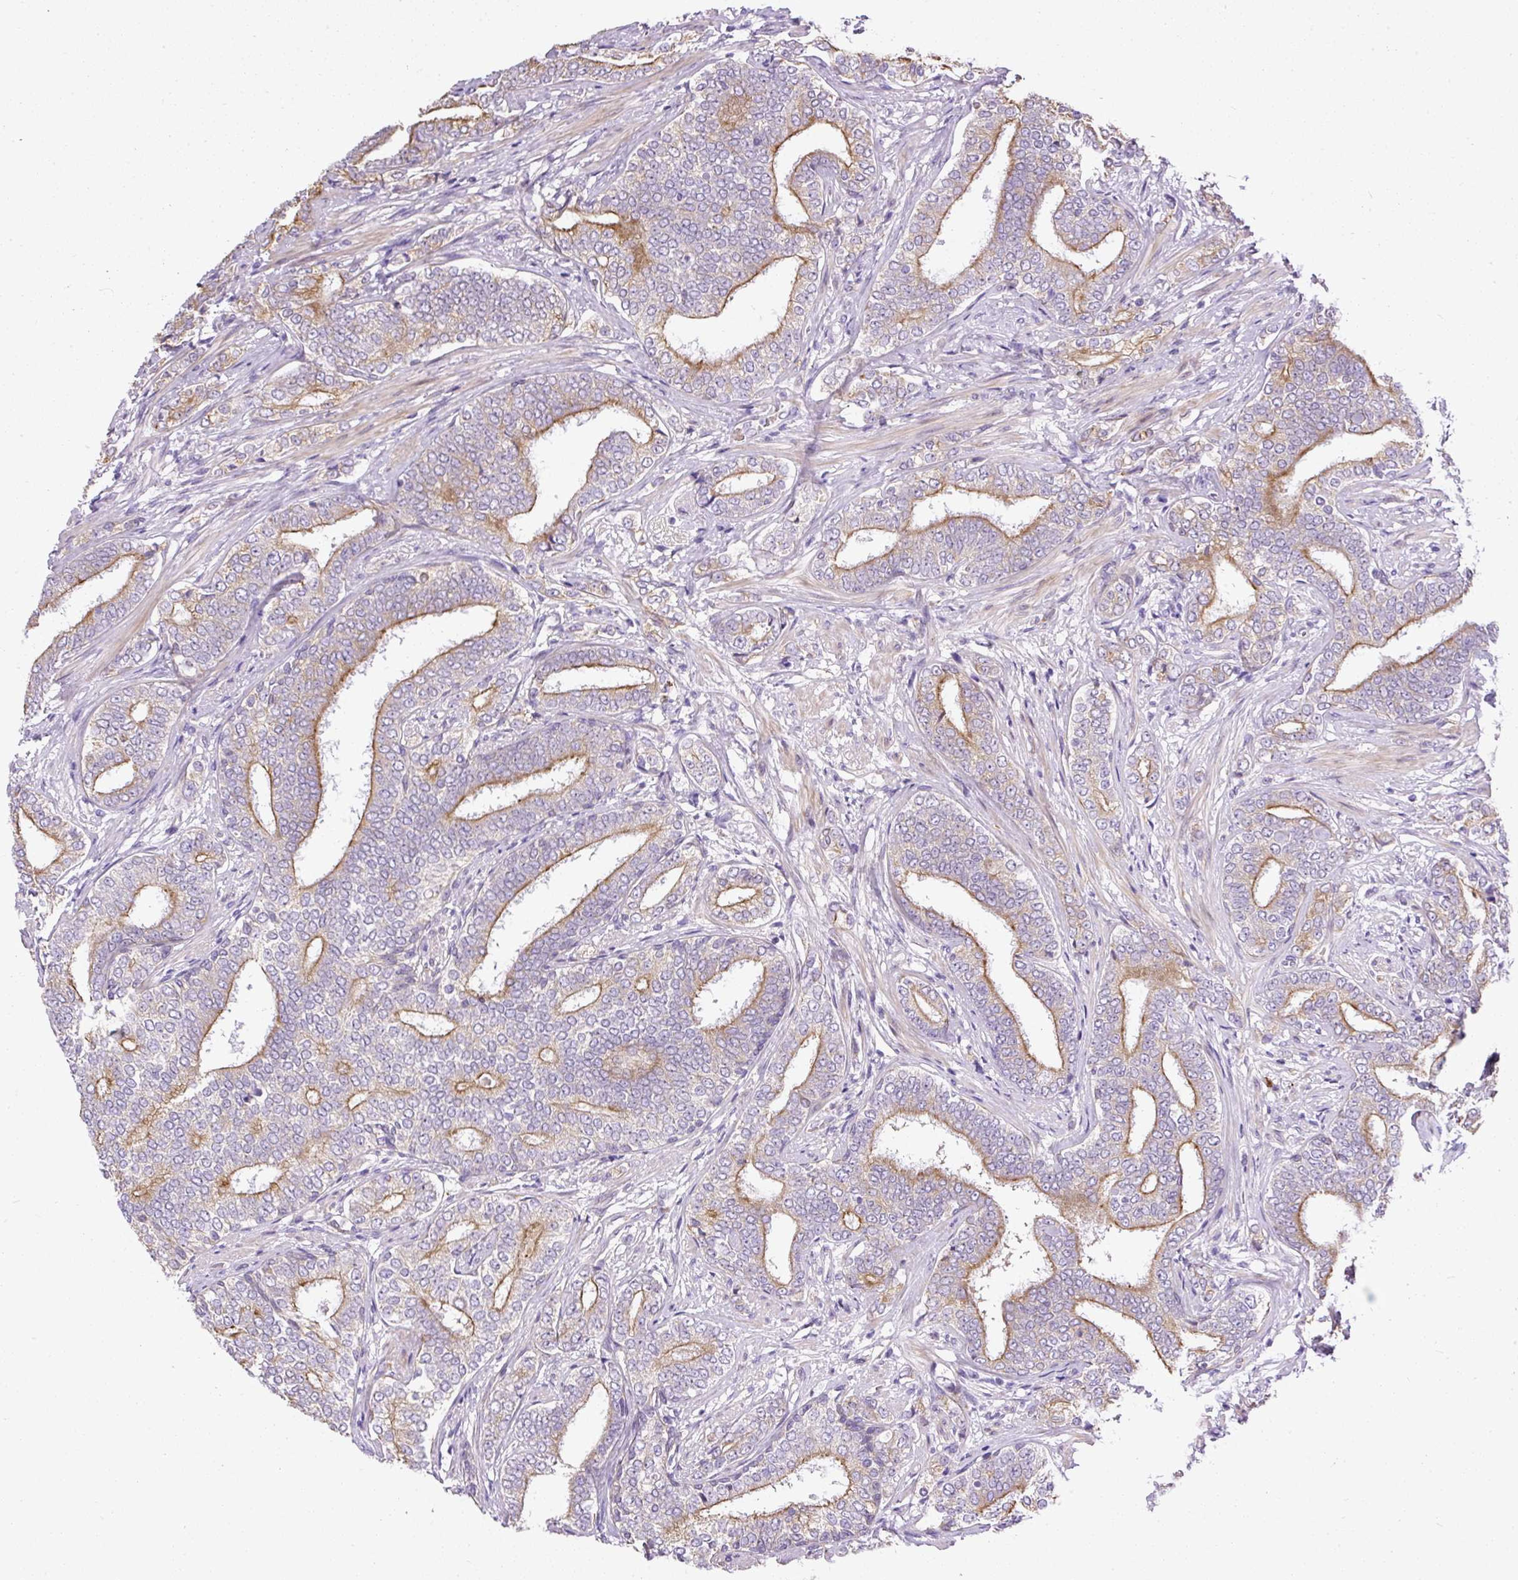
{"staining": {"intensity": "moderate", "quantity": "<25%", "location": "cytoplasmic/membranous"}, "tissue": "prostate cancer", "cell_type": "Tumor cells", "image_type": "cancer", "snomed": [{"axis": "morphology", "description": "Adenocarcinoma, High grade"}, {"axis": "topography", "description": "Prostate"}], "caption": "Protein expression analysis of prostate cancer displays moderate cytoplasmic/membranous staining in approximately <25% of tumor cells. The protein is stained brown, and the nuclei are stained in blue (DAB IHC with brightfield microscopy, high magnification).", "gene": "FAM149A", "patient": {"sex": "male", "age": 72}}